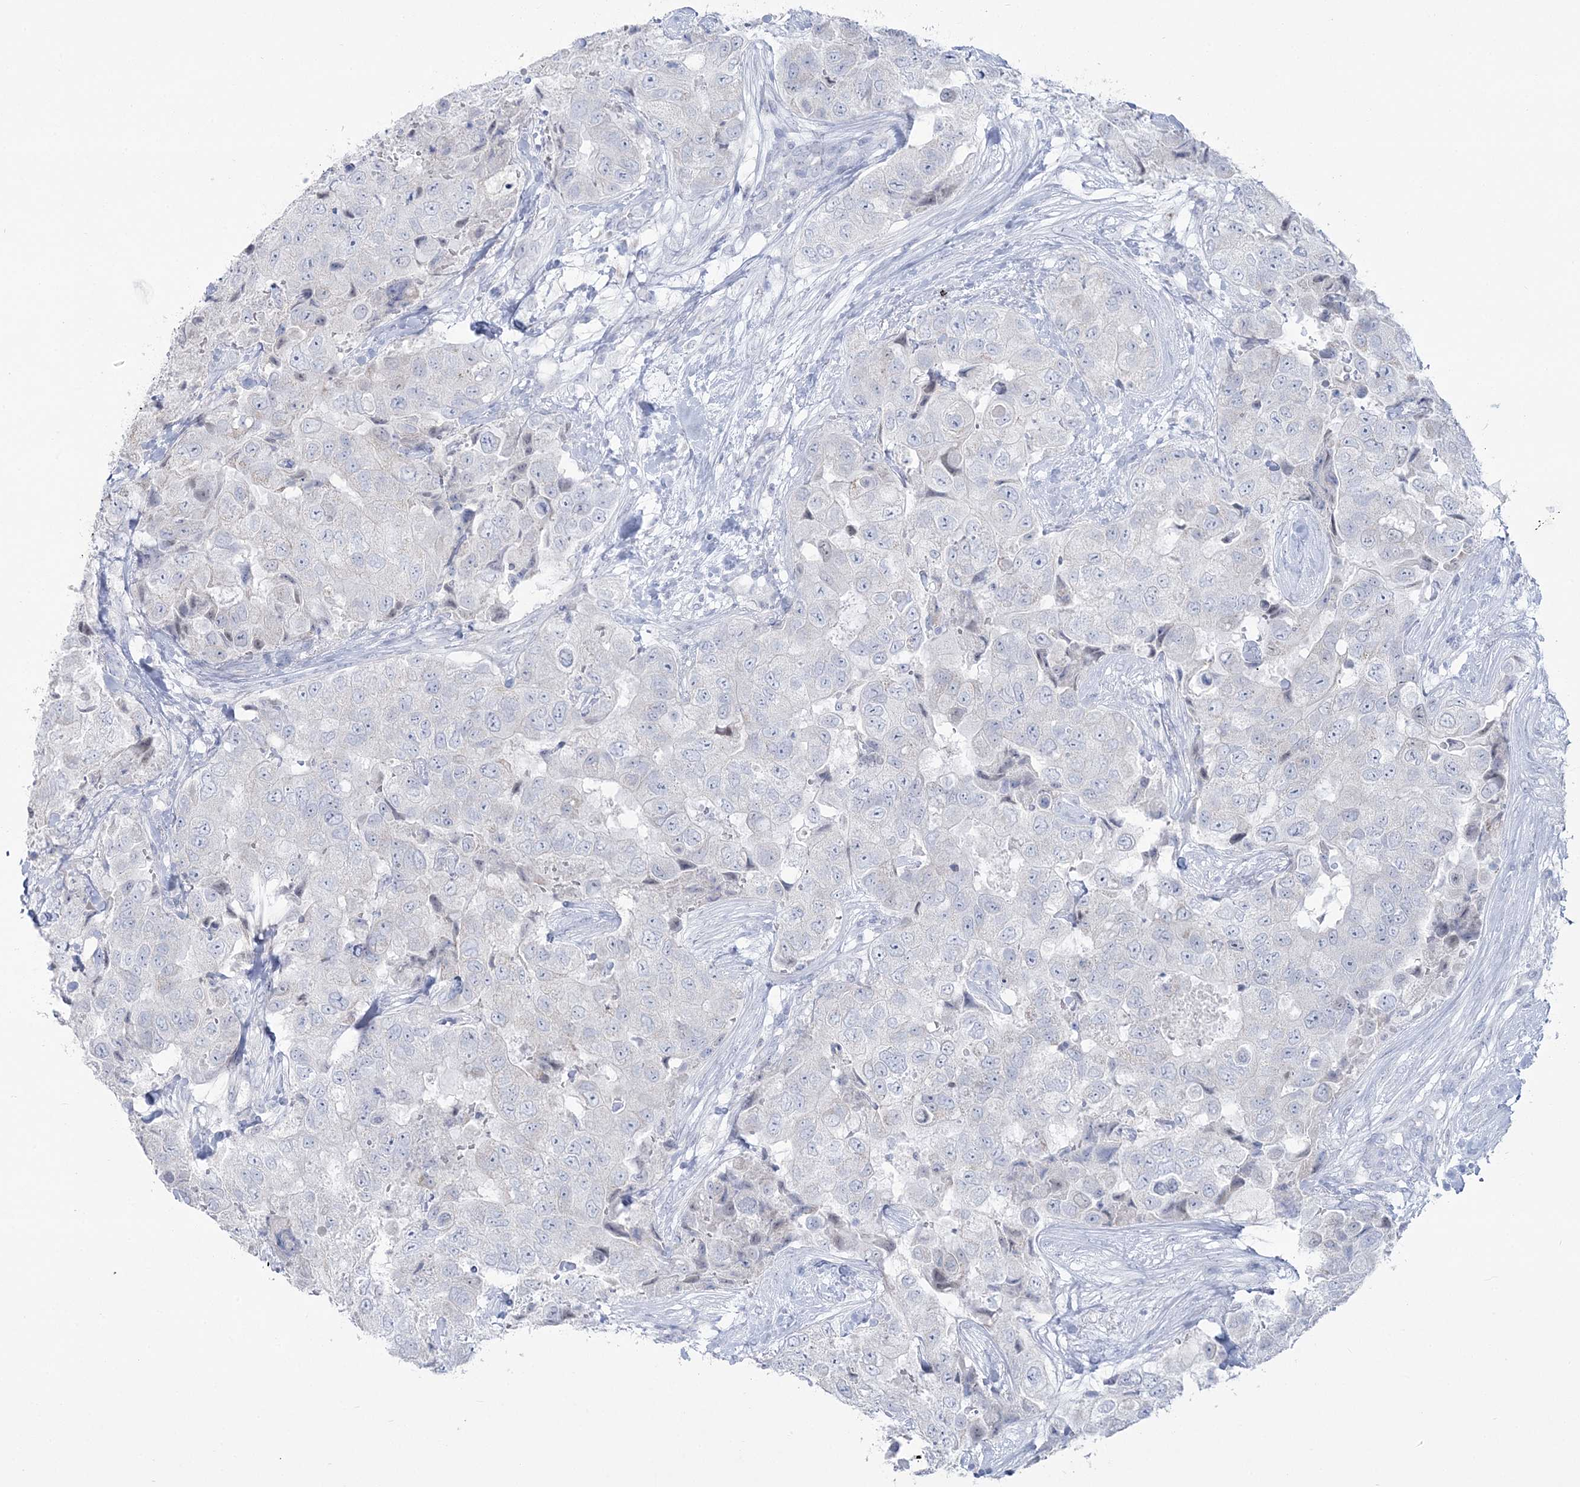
{"staining": {"intensity": "negative", "quantity": "none", "location": "none"}, "tissue": "breast cancer", "cell_type": "Tumor cells", "image_type": "cancer", "snomed": [{"axis": "morphology", "description": "Duct carcinoma"}, {"axis": "topography", "description": "Breast"}], "caption": "Tumor cells are negative for brown protein staining in breast cancer.", "gene": "ZNF843", "patient": {"sex": "female", "age": 62}}